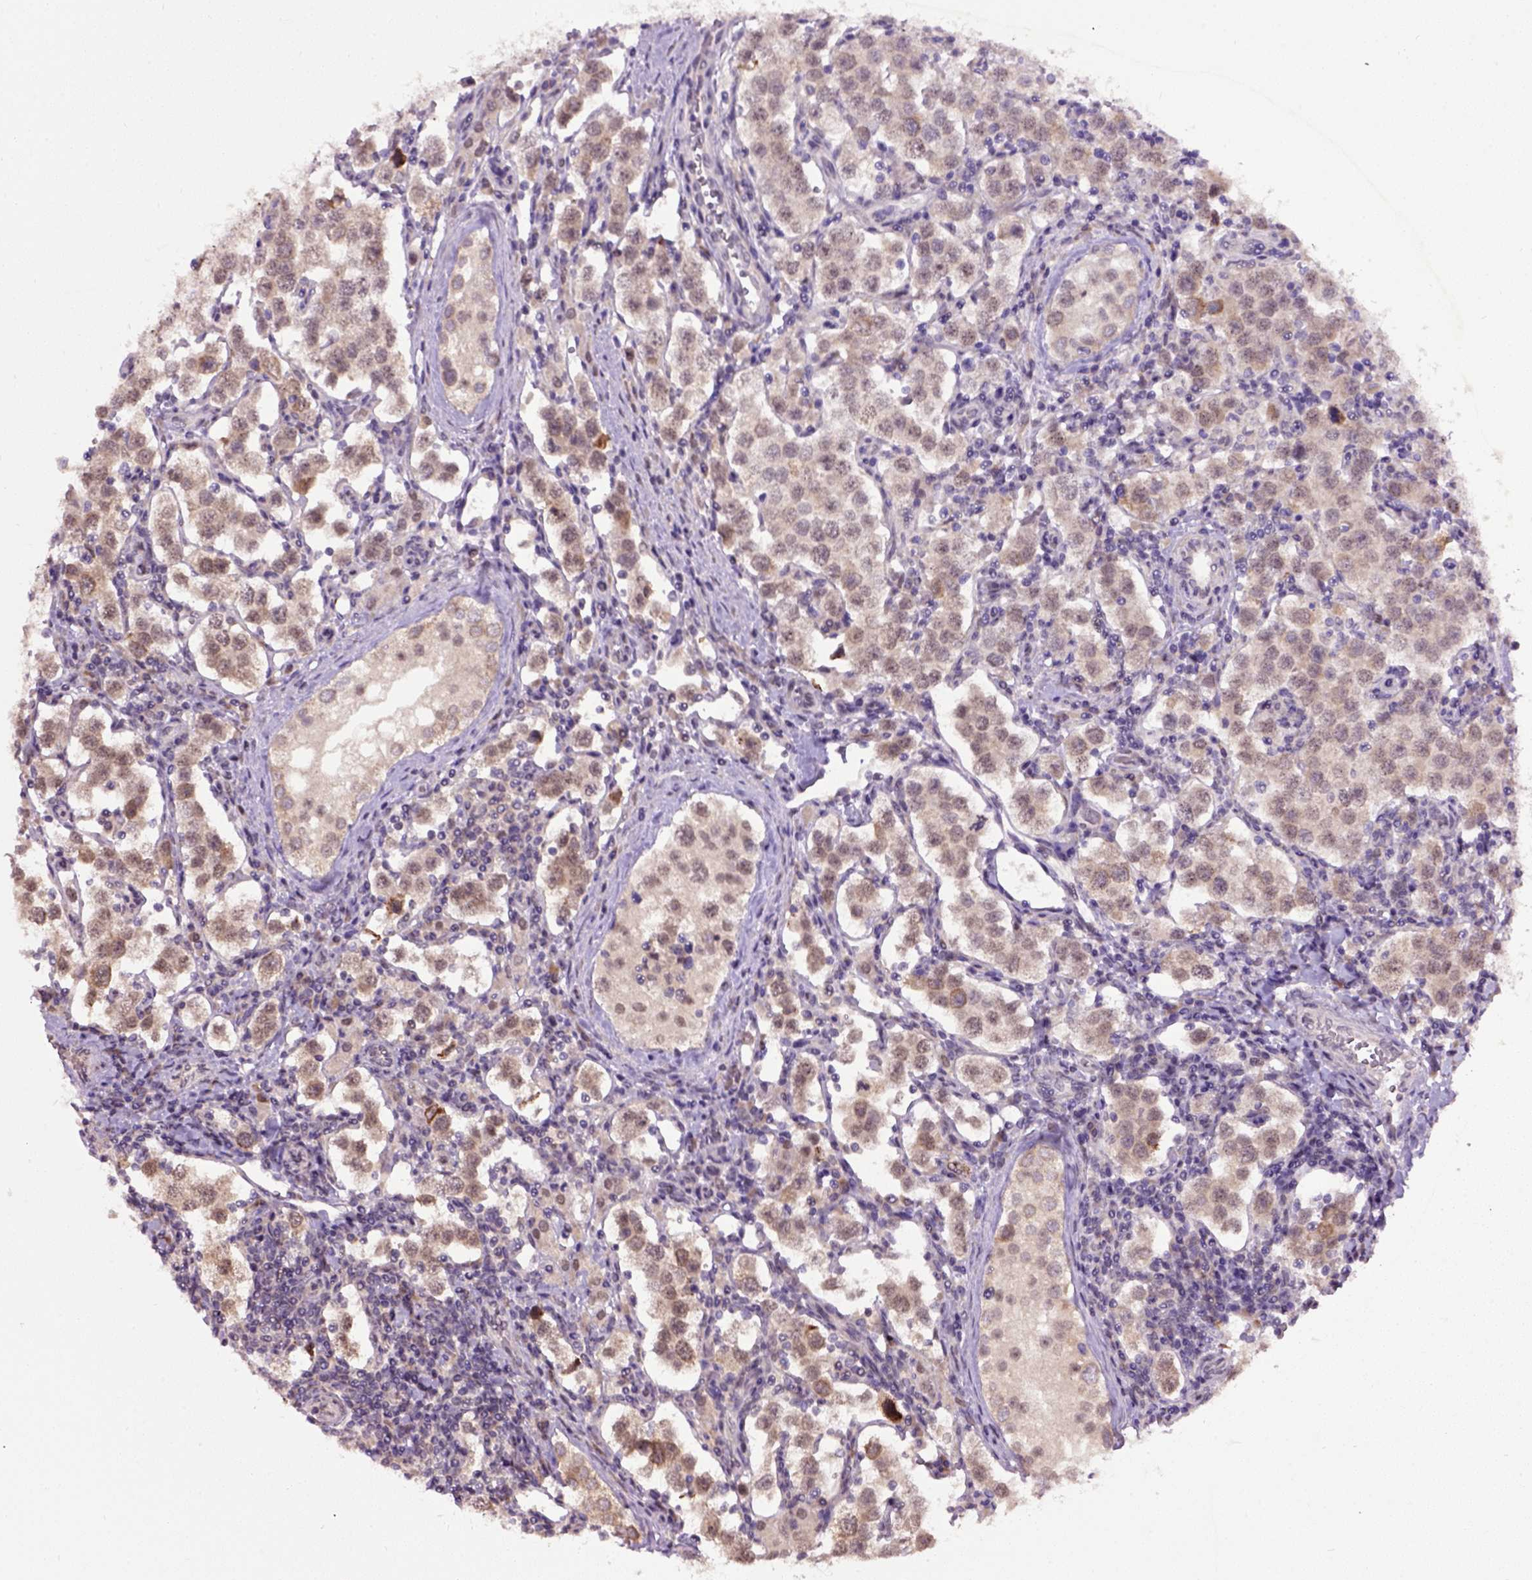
{"staining": {"intensity": "moderate", "quantity": "<25%", "location": "cytoplasmic/membranous"}, "tissue": "testis cancer", "cell_type": "Tumor cells", "image_type": "cancer", "snomed": [{"axis": "morphology", "description": "Seminoma, NOS"}, {"axis": "topography", "description": "Testis"}], "caption": "A brown stain labels moderate cytoplasmic/membranous positivity of a protein in testis cancer (seminoma) tumor cells.", "gene": "RAB43", "patient": {"sex": "male", "age": 37}}